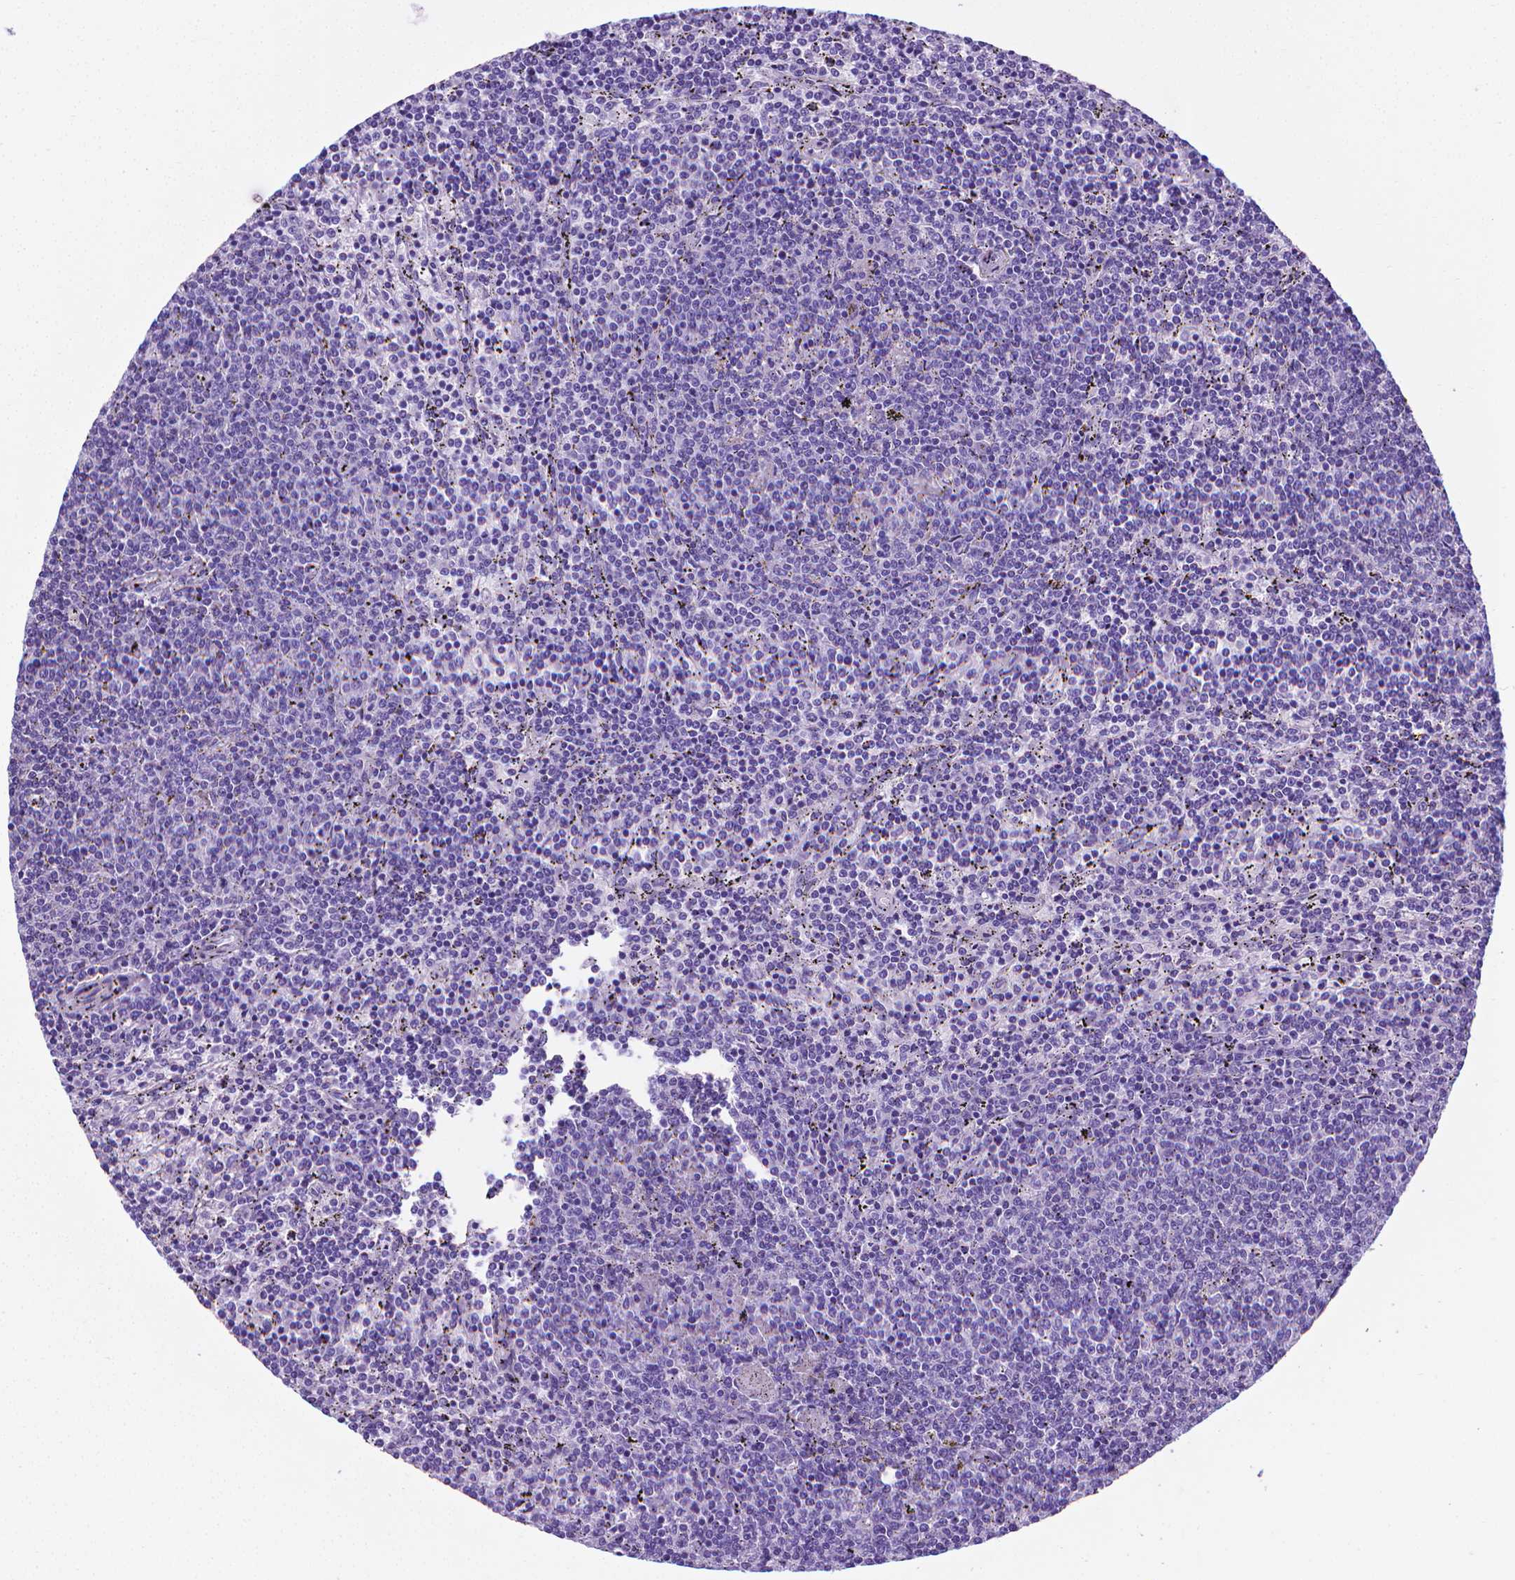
{"staining": {"intensity": "negative", "quantity": "none", "location": "none"}, "tissue": "lymphoma", "cell_type": "Tumor cells", "image_type": "cancer", "snomed": [{"axis": "morphology", "description": "Malignant lymphoma, non-Hodgkin's type, Low grade"}, {"axis": "topography", "description": "Spleen"}], "caption": "An image of human malignant lymphoma, non-Hodgkin's type (low-grade) is negative for staining in tumor cells.", "gene": "MFAP2", "patient": {"sex": "female", "age": 50}}